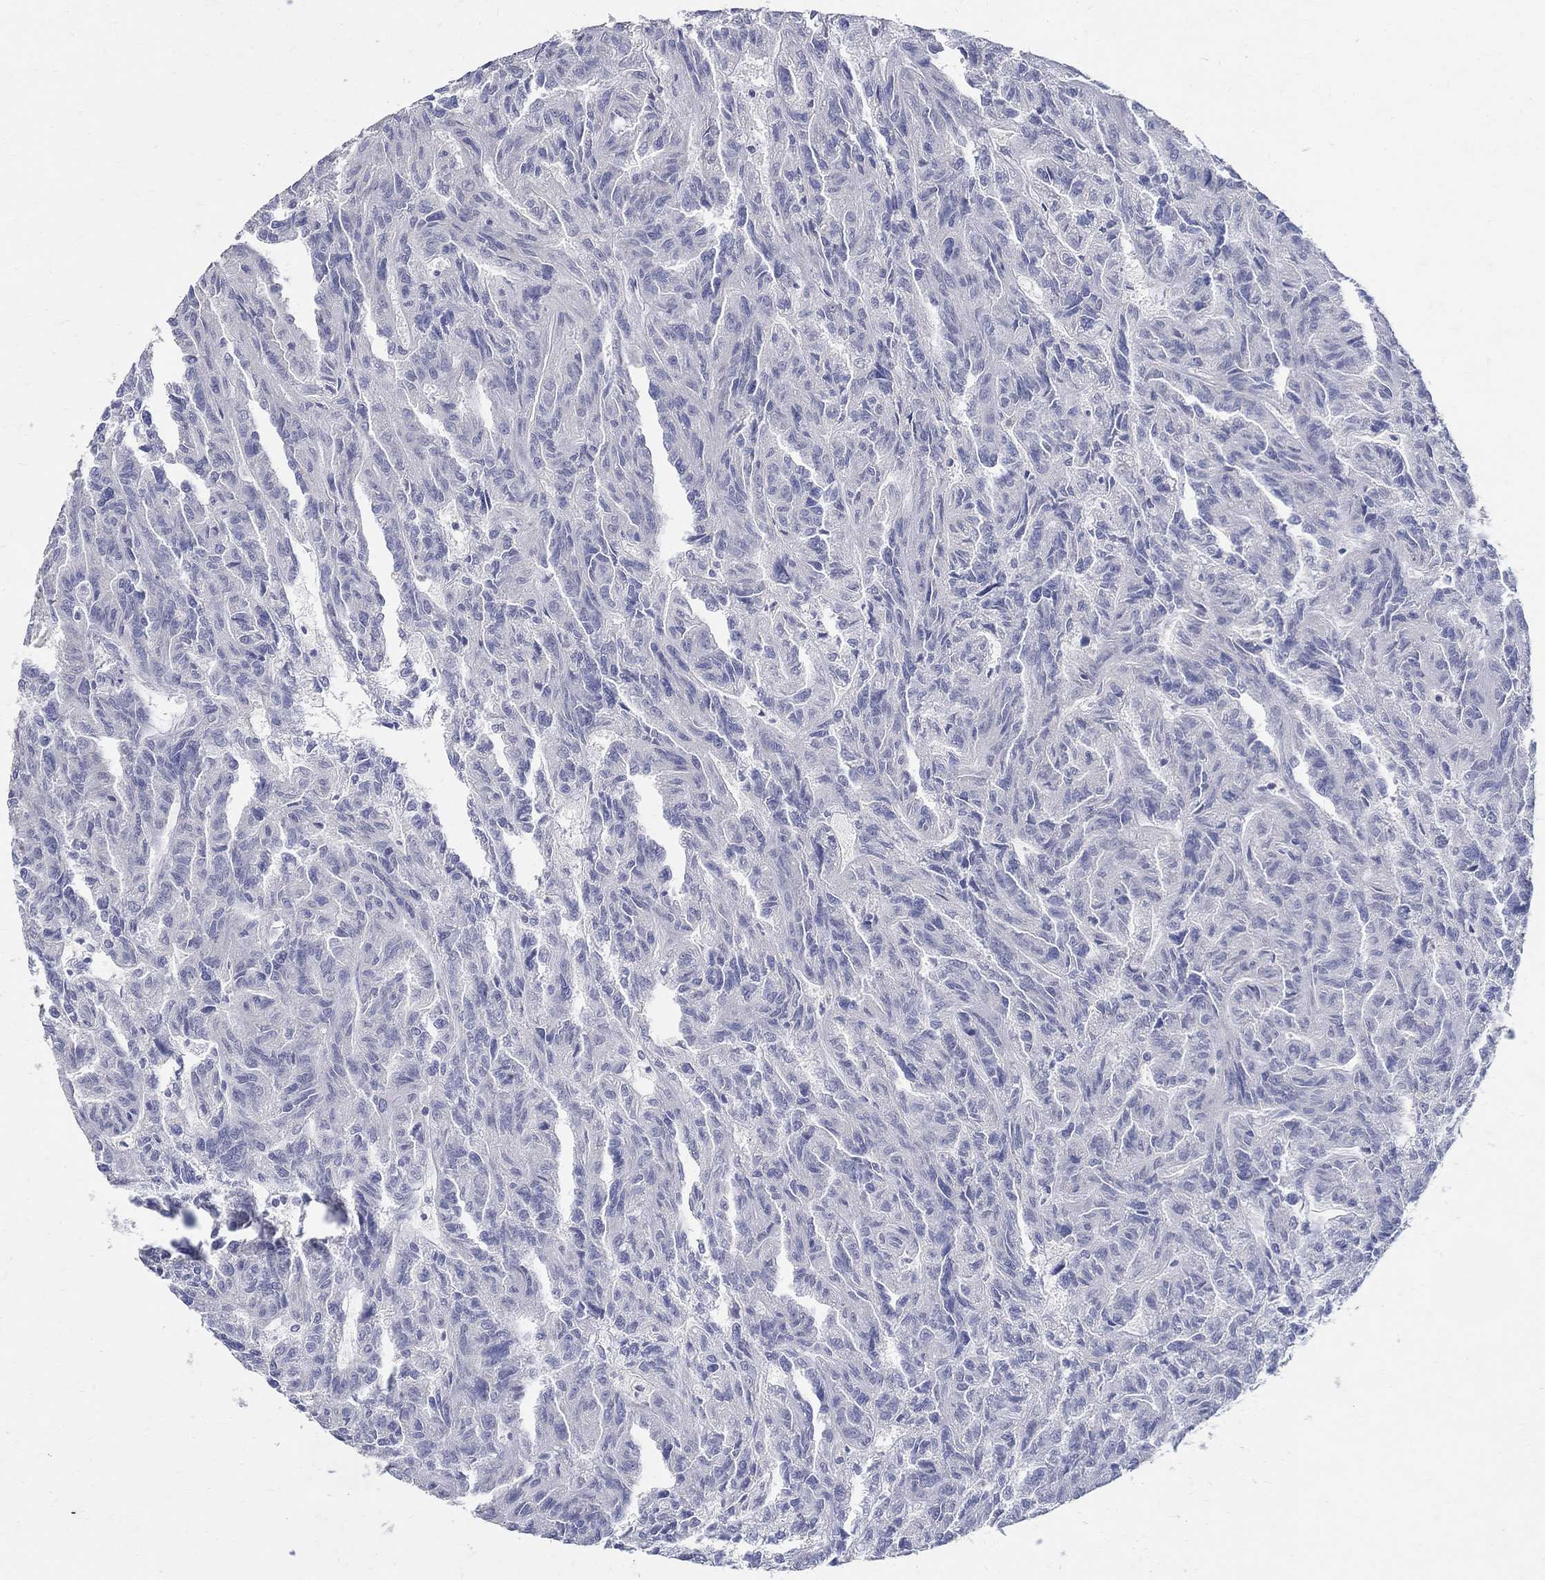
{"staining": {"intensity": "negative", "quantity": "none", "location": "none"}, "tissue": "renal cancer", "cell_type": "Tumor cells", "image_type": "cancer", "snomed": [{"axis": "morphology", "description": "Adenocarcinoma, NOS"}, {"axis": "topography", "description": "Kidney"}], "caption": "Immunohistochemistry photomicrograph of neoplastic tissue: renal cancer stained with DAB exhibits no significant protein expression in tumor cells.", "gene": "SOX2", "patient": {"sex": "male", "age": 79}}